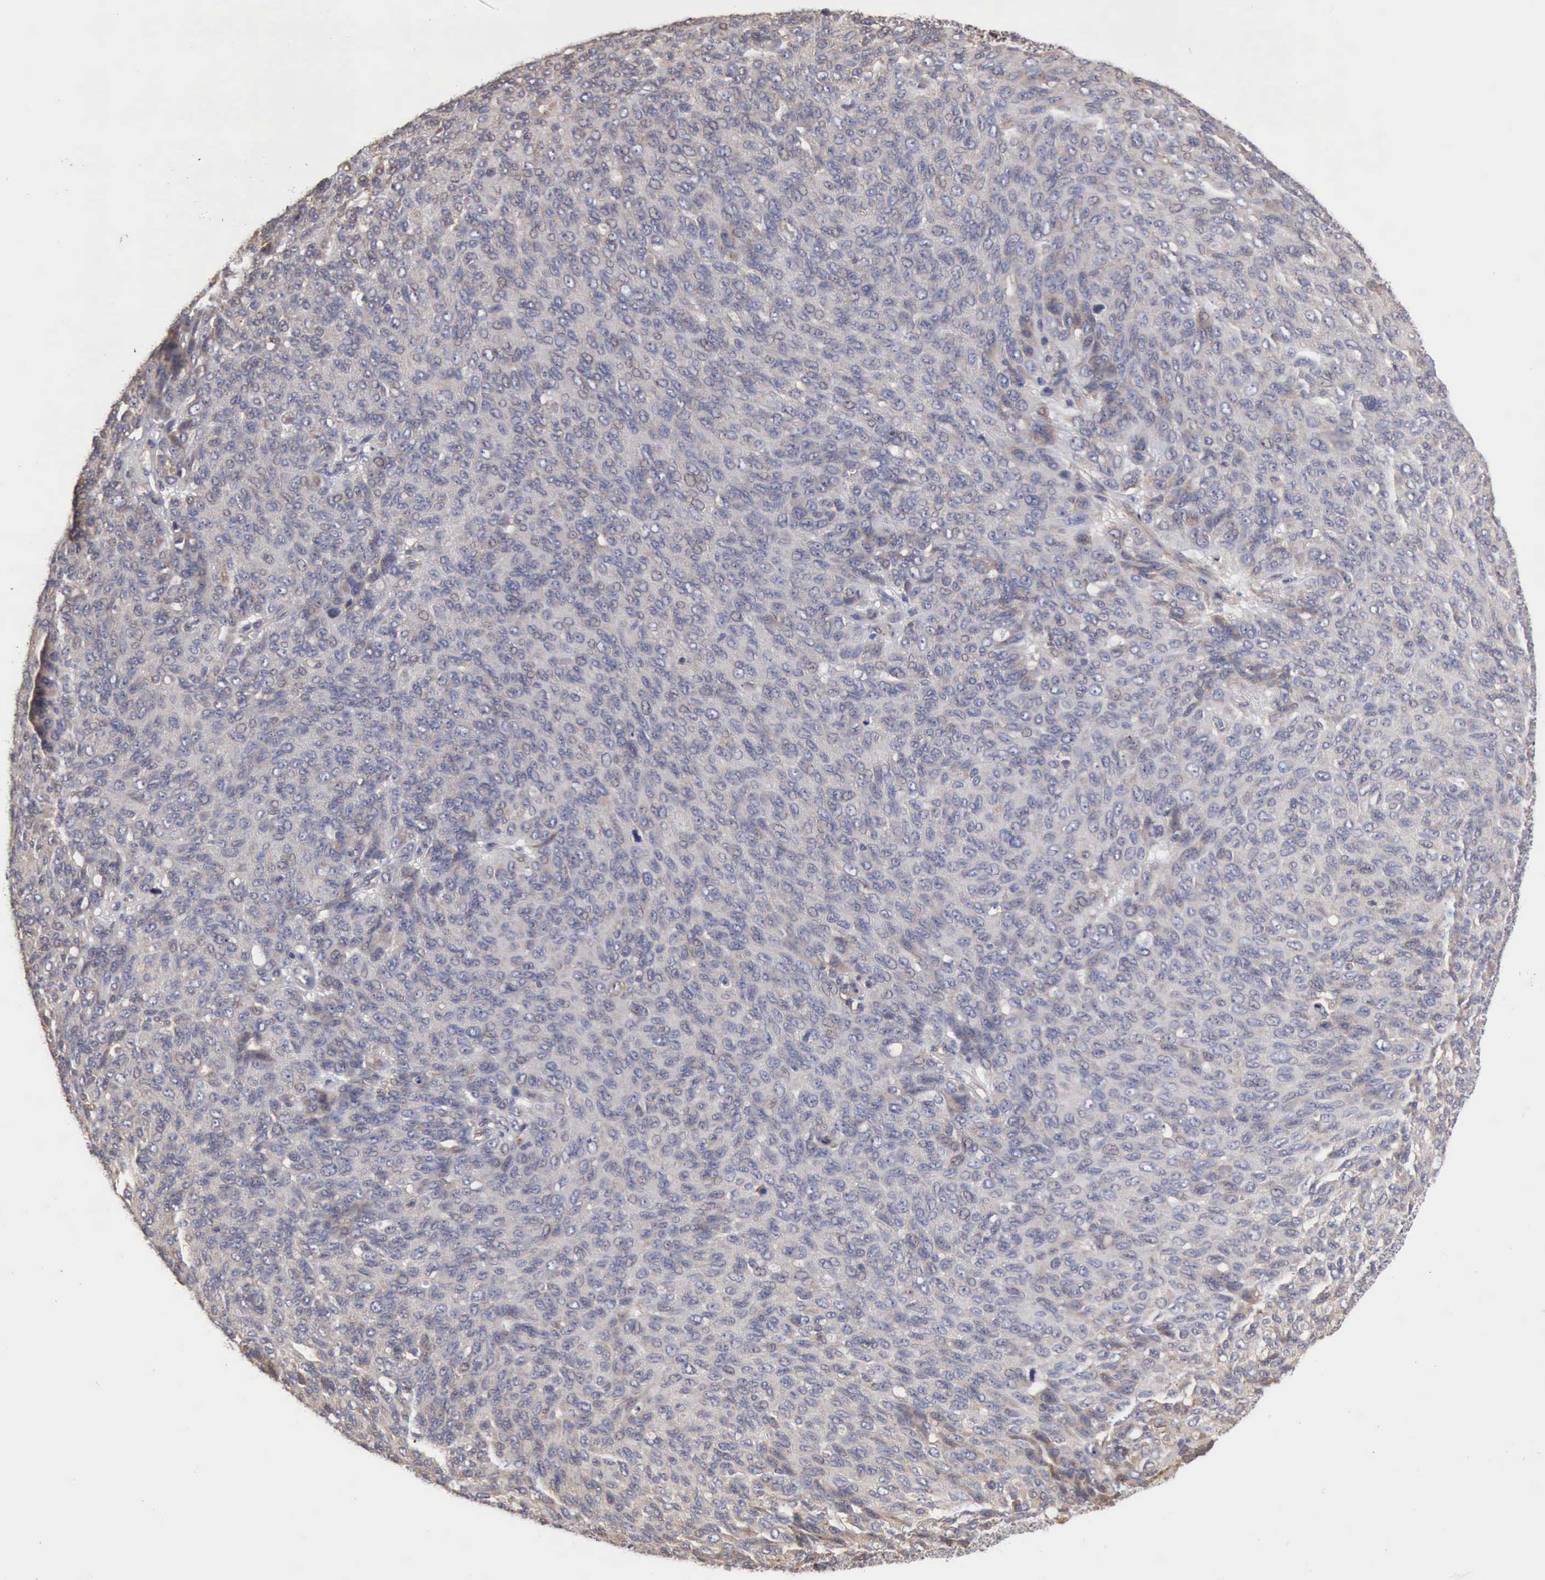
{"staining": {"intensity": "weak", "quantity": "25%-75%", "location": "cytoplasmic/membranous"}, "tissue": "ovarian cancer", "cell_type": "Tumor cells", "image_type": "cancer", "snomed": [{"axis": "morphology", "description": "Carcinoma, endometroid"}, {"axis": "topography", "description": "Ovary"}], "caption": "Weak cytoplasmic/membranous positivity is identified in about 25%-75% of tumor cells in ovarian cancer (endometroid carcinoma).", "gene": "GPR101", "patient": {"sex": "female", "age": 60}}